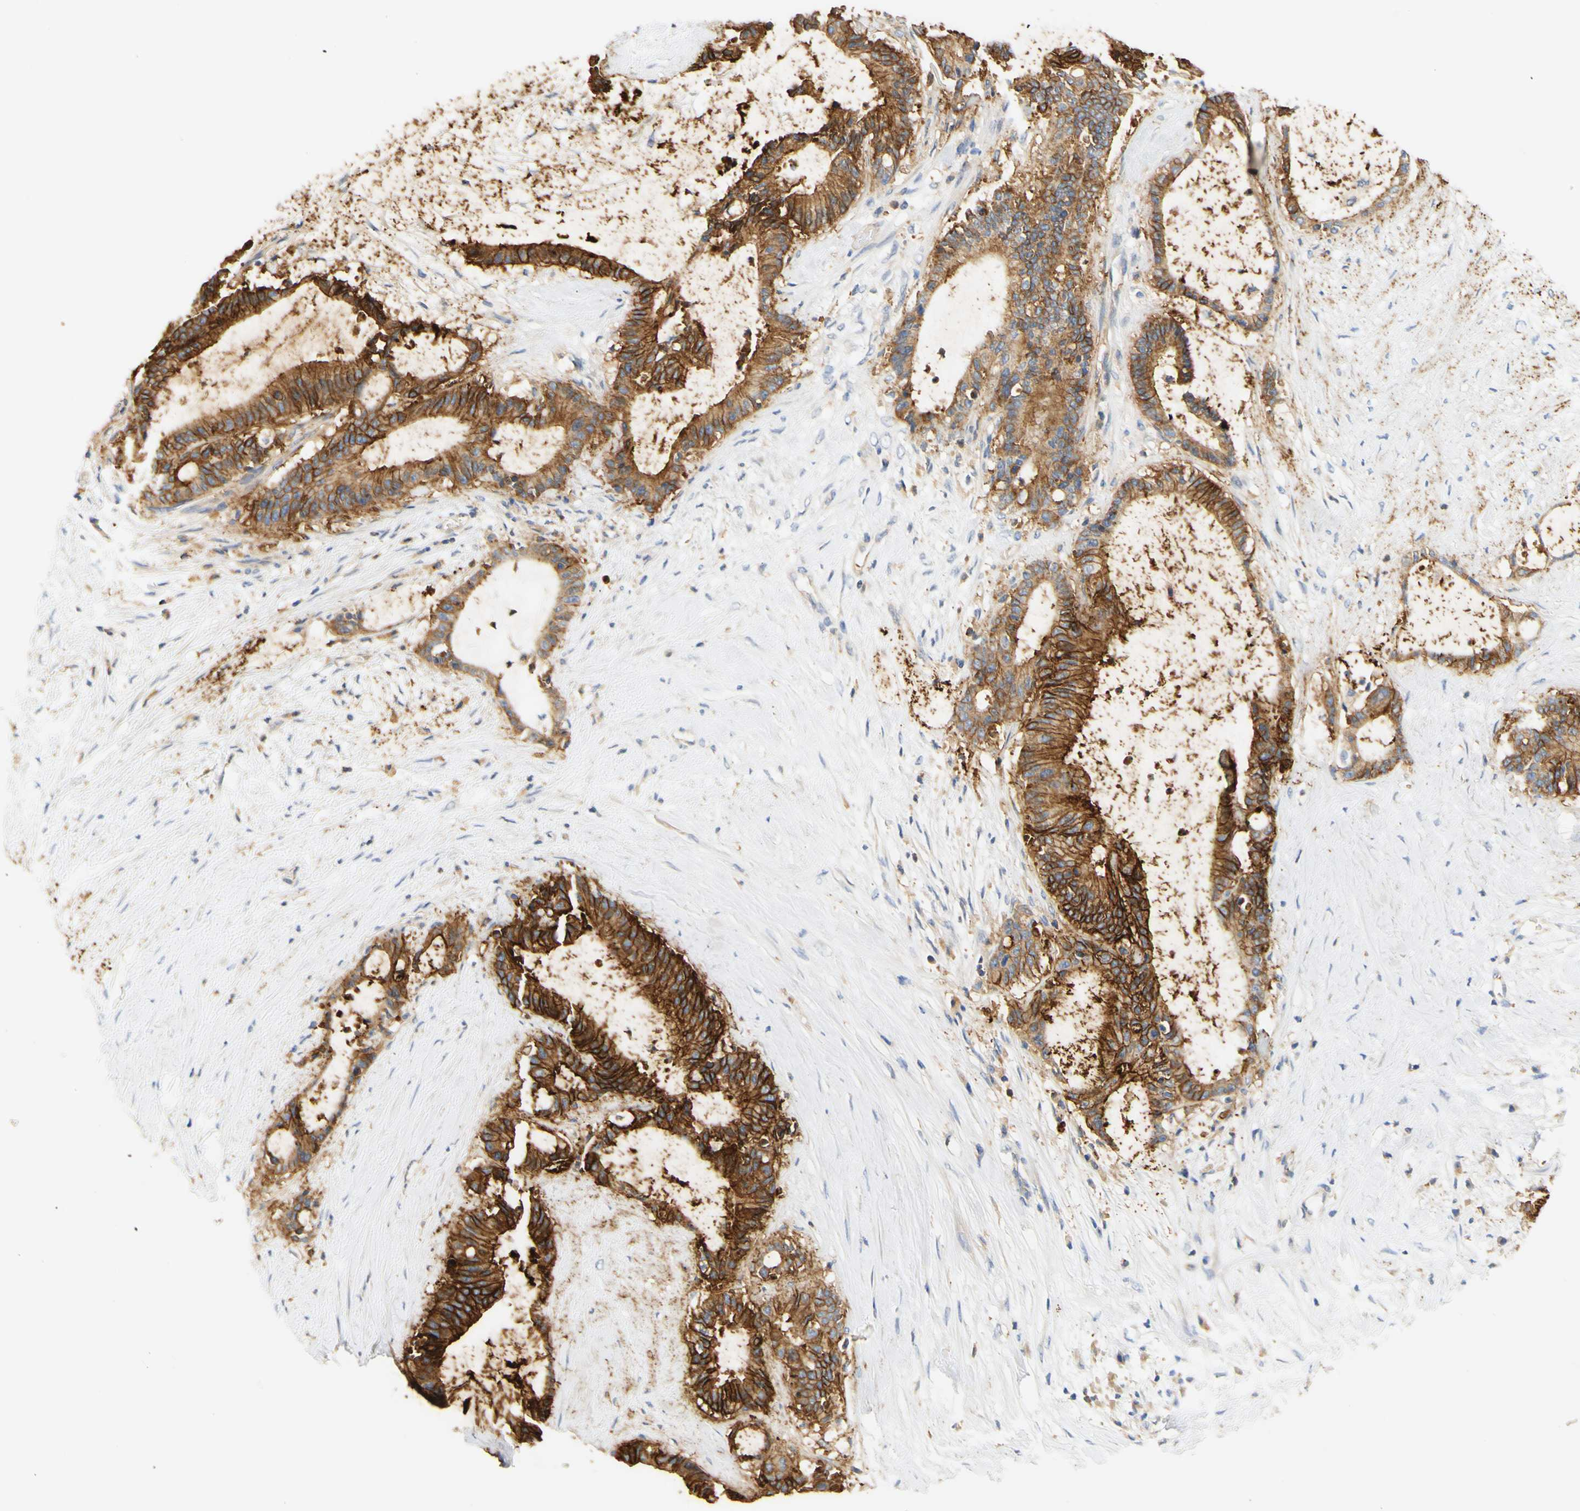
{"staining": {"intensity": "strong", "quantity": ">75%", "location": "cytoplasmic/membranous"}, "tissue": "liver cancer", "cell_type": "Tumor cells", "image_type": "cancer", "snomed": [{"axis": "morphology", "description": "Cholangiocarcinoma"}, {"axis": "topography", "description": "Liver"}], "caption": "This histopathology image reveals liver cancer stained with immunohistochemistry (IHC) to label a protein in brown. The cytoplasmic/membranous of tumor cells show strong positivity for the protein. Nuclei are counter-stained blue.", "gene": "PCDH7", "patient": {"sex": "female", "age": 73}}